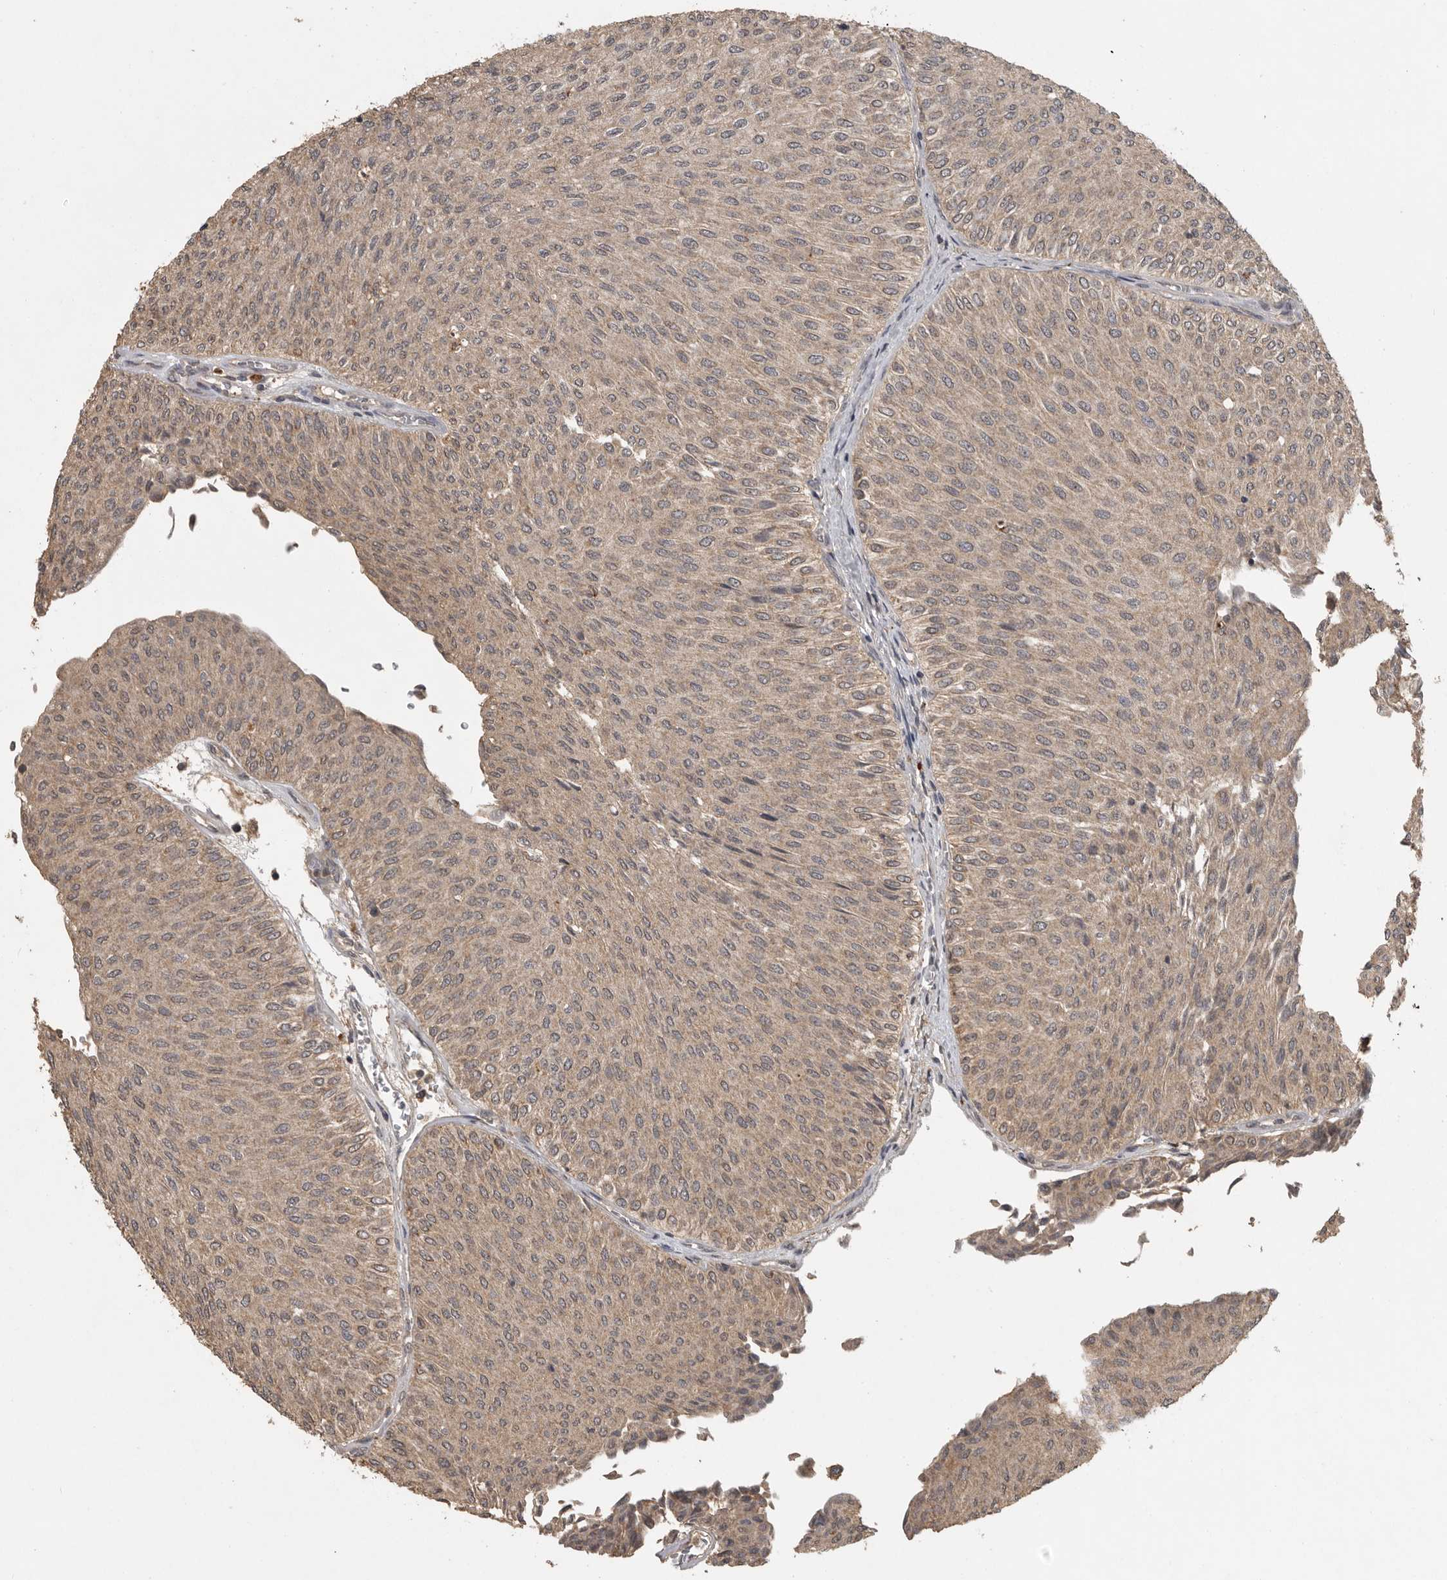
{"staining": {"intensity": "weak", "quantity": ">75%", "location": "cytoplasmic/membranous"}, "tissue": "urothelial cancer", "cell_type": "Tumor cells", "image_type": "cancer", "snomed": [{"axis": "morphology", "description": "Urothelial carcinoma, Low grade"}, {"axis": "topography", "description": "Urinary bladder"}], "caption": "About >75% of tumor cells in human urothelial carcinoma (low-grade) display weak cytoplasmic/membranous protein positivity as visualized by brown immunohistochemical staining.", "gene": "ADAMTS4", "patient": {"sex": "male", "age": 78}}